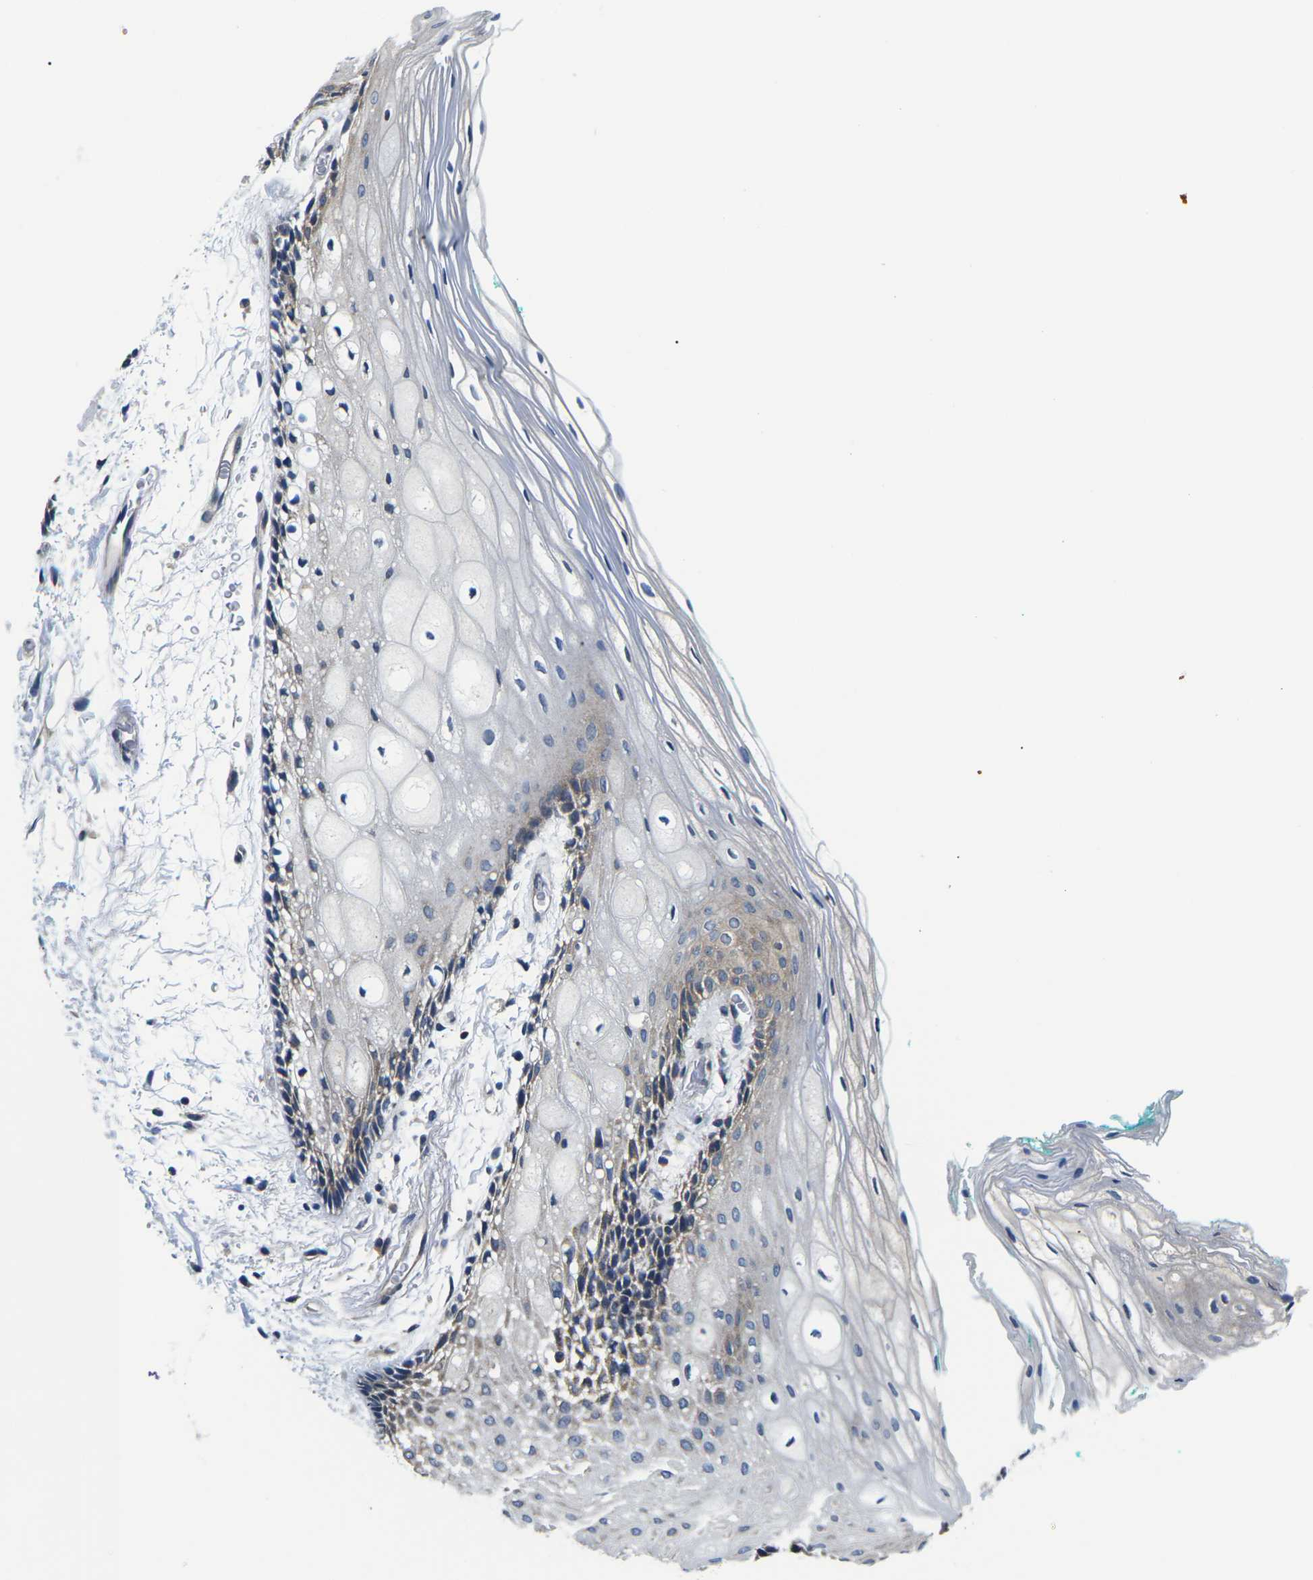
{"staining": {"intensity": "moderate", "quantity": "25%-75%", "location": "cytoplasmic/membranous"}, "tissue": "oral mucosa", "cell_type": "Squamous epithelial cells", "image_type": "normal", "snomed": [{"axis": "morphology", "description": "Normal tissue, NOS"}, {"axis": "topography", "description": "Skeletal muscle"}, {"axis": "topography", "description": "Oral tissue"}, {"axis": "topography", "description": "Peripheral nerve tissue"}], "caption": "Moderate cytoplasmic/membranous staining is seen in about 25%-75% of squamous epithelial cells in benign oral mucosa. The staining was performed using DAB (3,3'-diaminobenzidine), with brown indicating positive protein expression. Nuclei are stained blue with hematoxylin.", "gene": "GSK3B", "patient": {"sex": "female", "age": 84}}